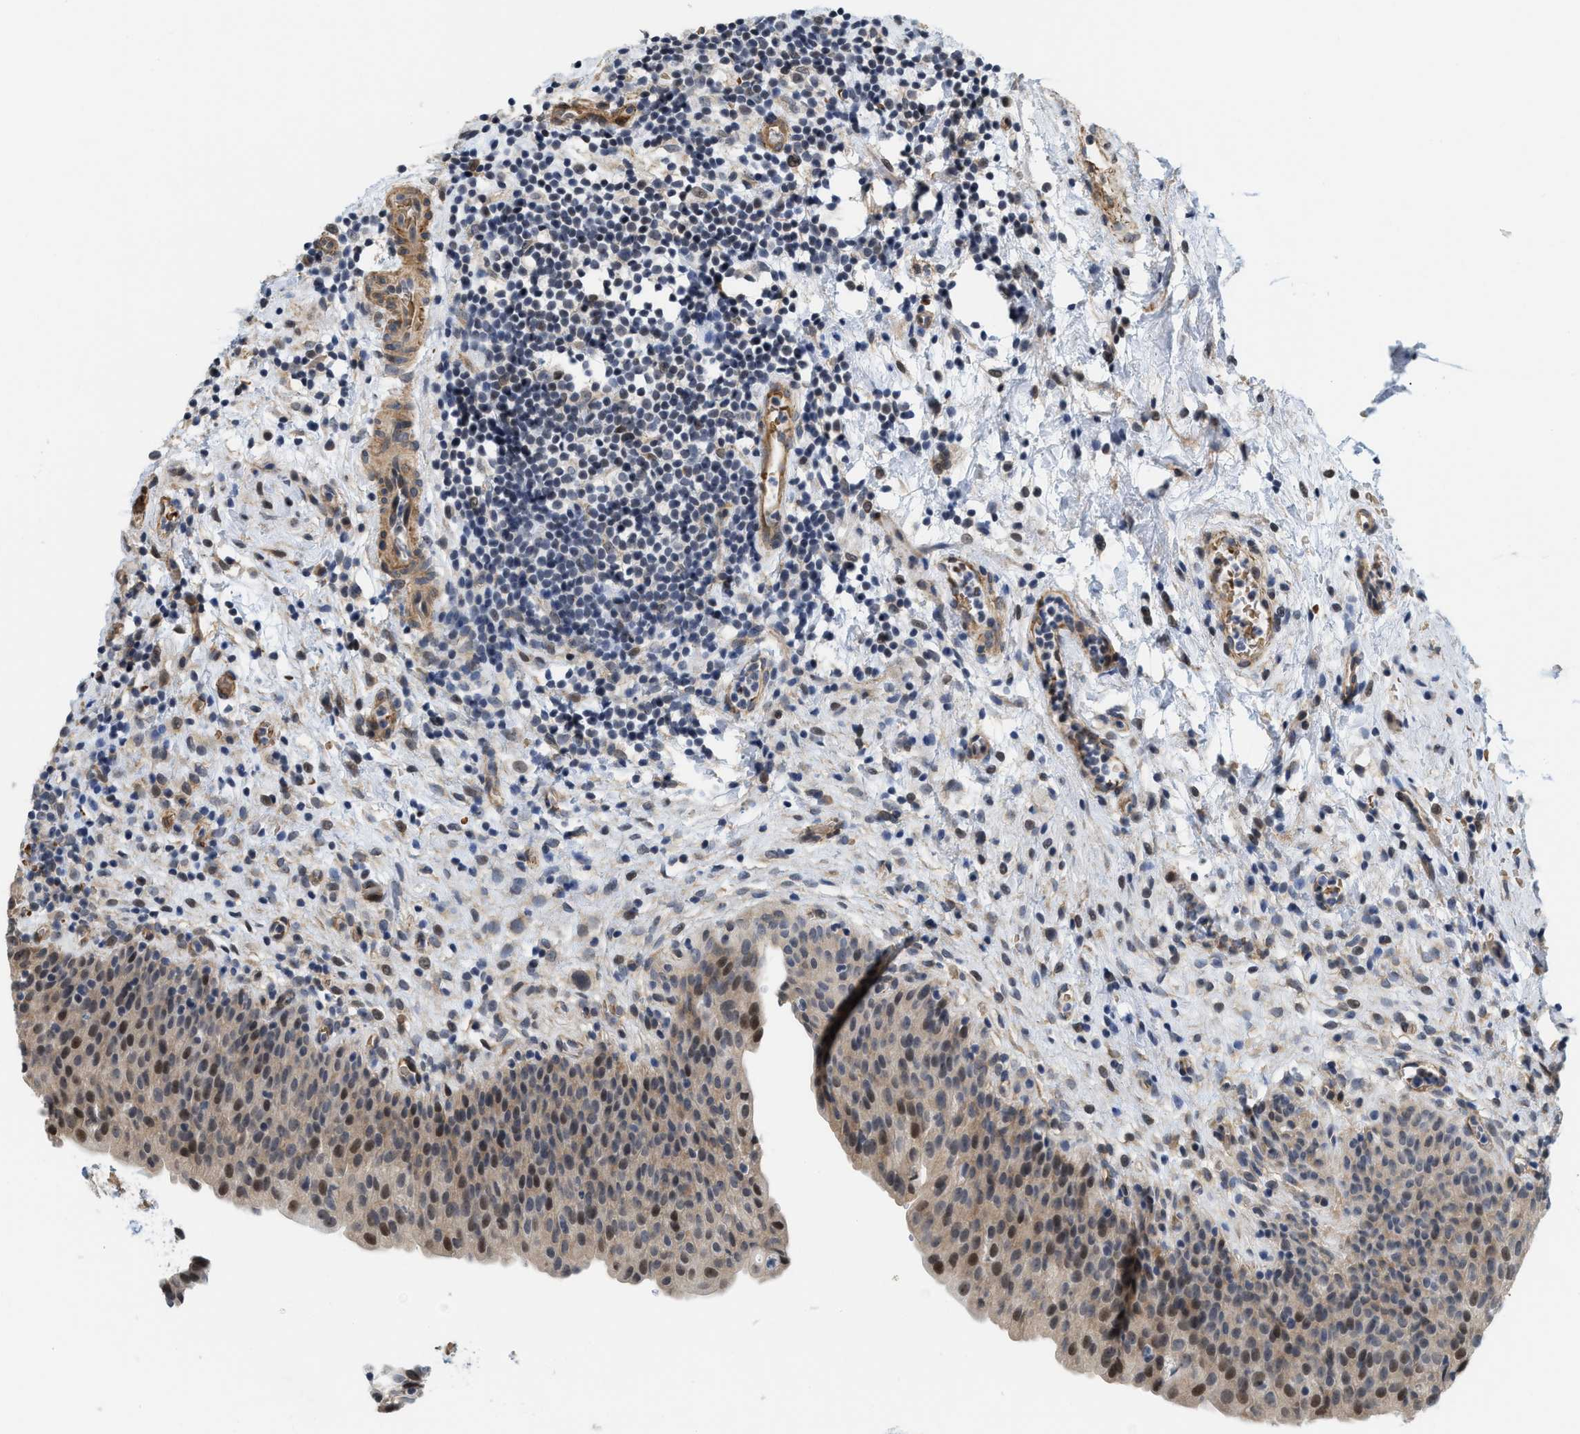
{"staining": {"intensity": "moderate", "quantity": ">75%", "location": "cytoplasmic/membranous,nuclear"}, "tissue": "urinary bladder", "cell_type": "Urothelial cells", "image_type": "normal", "snomed": [{"axis": "morphology", "description": "Normal tissue, NOS"}, {"axis": "topography", "description": "Urinary bladder"}], "caption": "Urinary bladder stained with DAB immunohistochemistry (IHC) demonstrates medium levels of moderate cytoplasmic/membranous,nuclear expression in about >75% of urothelial cells.", "gene": "GPRASP2", "patient": {"sex": "male", "age": 37}}